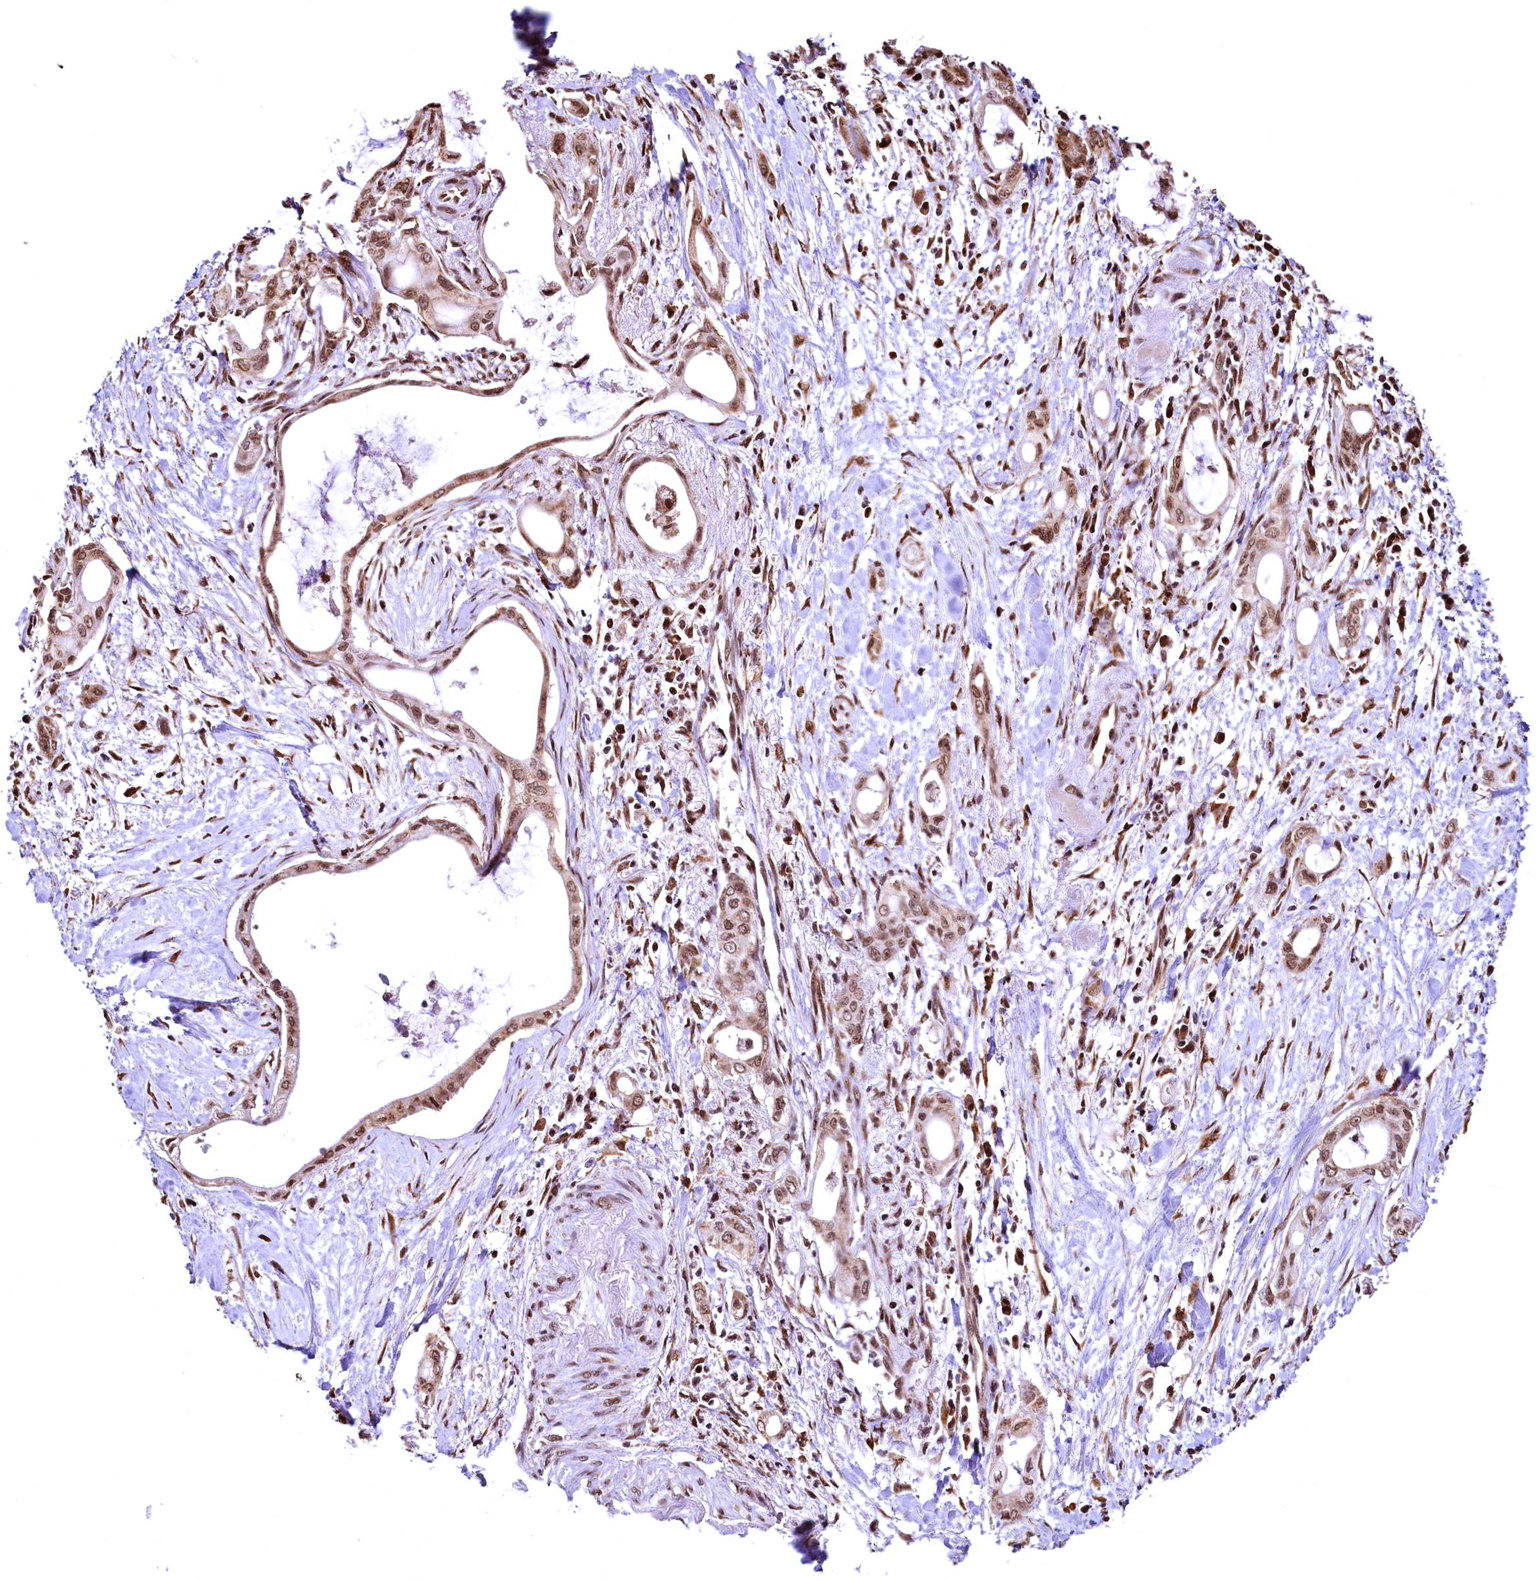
{"staining": {"intensity": "moderate", "quantity": ">75%", "location": "nuclear"}, "tissue": "pancreatic cancer", "cell_type": "Tumor cells", "image_type": "cancer", "snomed": [{"axis": "morphology", "description": "Adenocarcinoma, NOS"}, {"axis": "topography", "description": "Pancreas"}], "caption": "The immunohistochemical stain labels moderate nuclear expression in tumor cells of pancreatic adenocarcinoma tissue.", "gene": "PDS5B", "patient": {"sex": "male", "age": 72}}